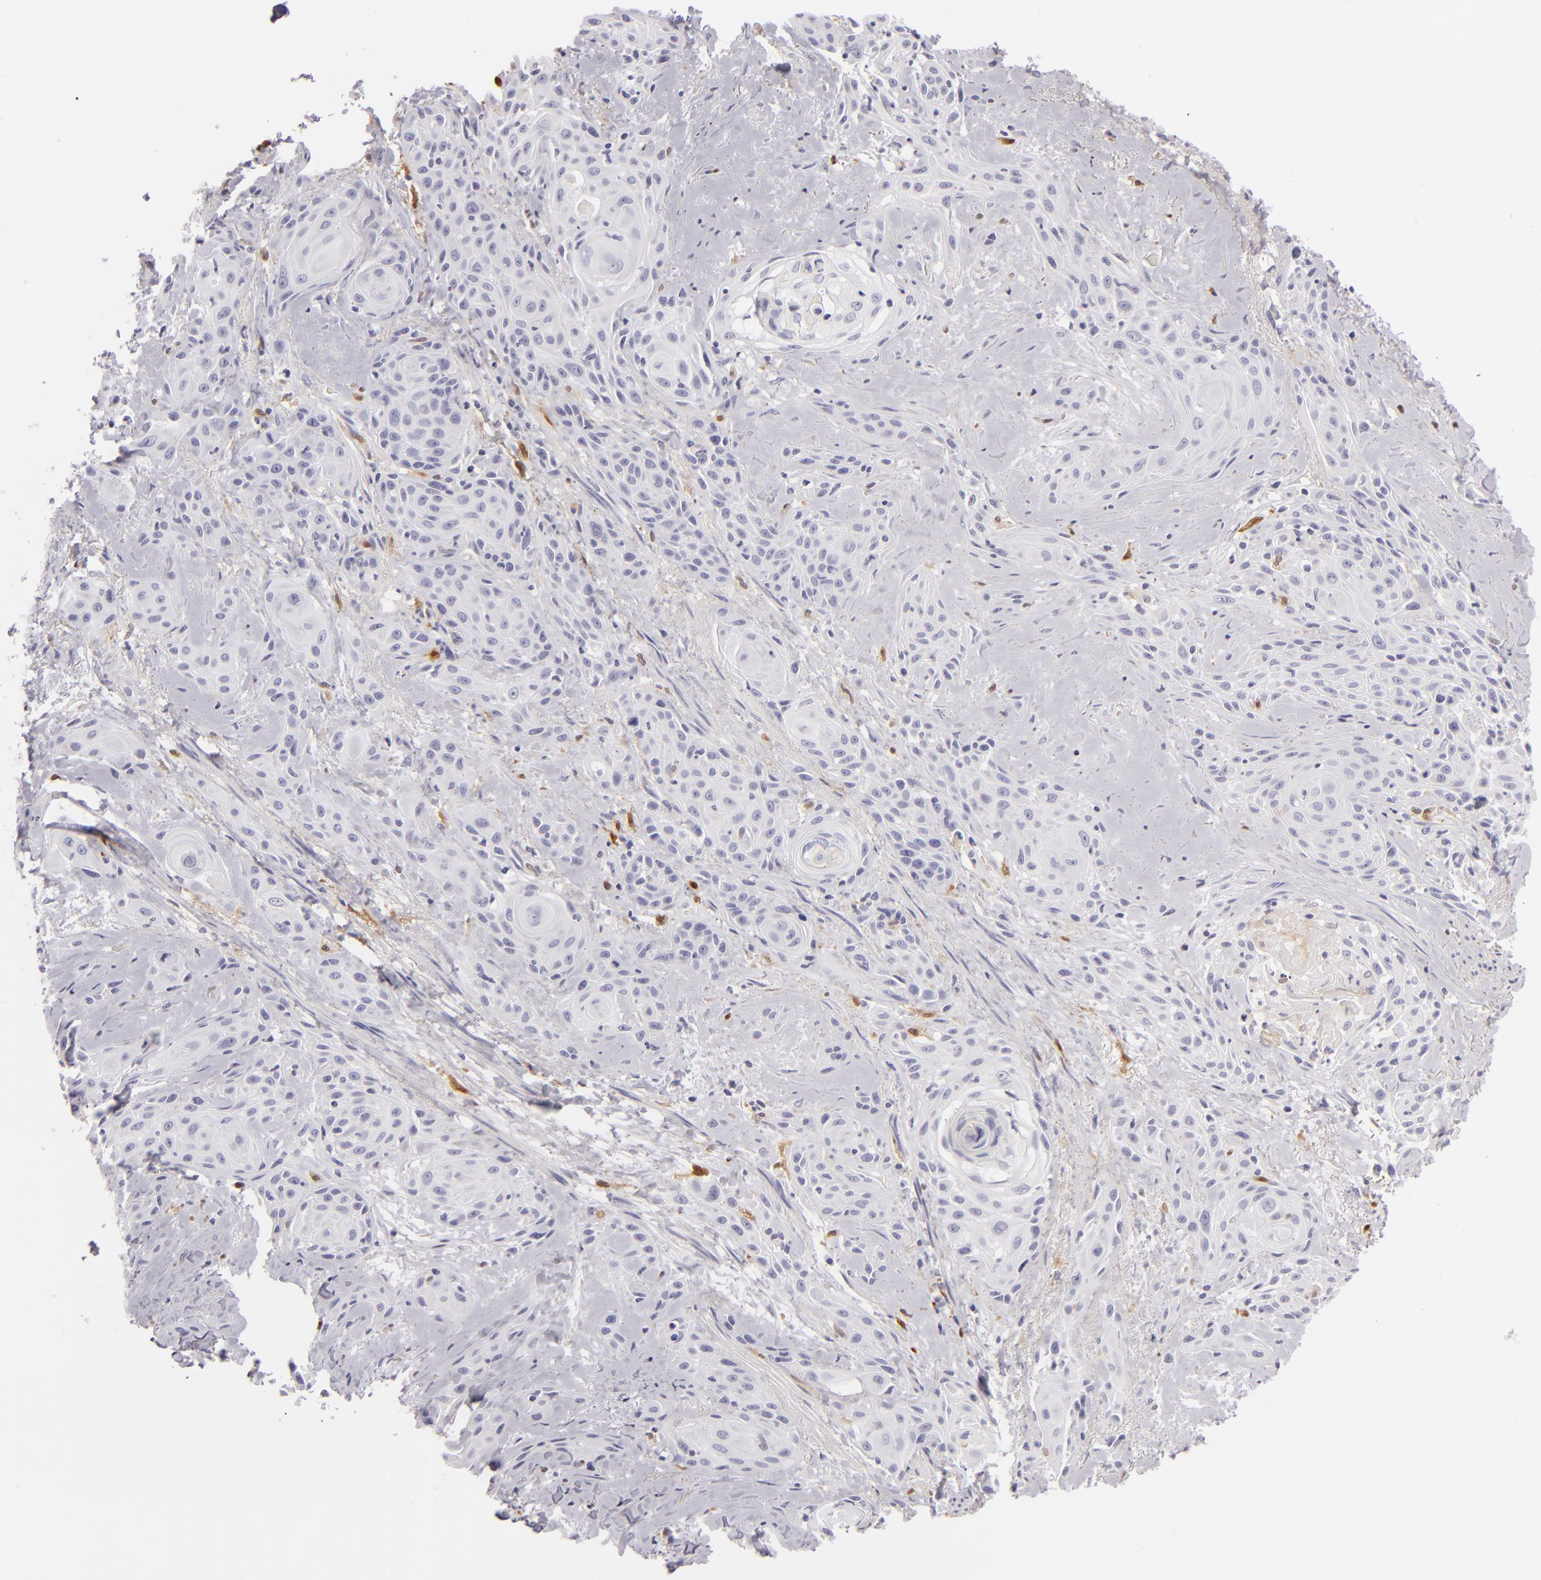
{"staining": {"intensity": "negative", "quantity": "none", "location": "none"}, "tissue": "skin cancer", "cell_type": "Tumor cells", "image_type": "cancer", "snomed": [{"axis": "morphology", "description": "Squamous cell carcinoma, NOS"}, {"axis": "topography", "description": "Skin"}, {"axis": "topography", "description": "Anal"}], "caption": "Skin squamous cell carcinoma stained for a protein using immunohistochemistry displays no expression tumor cells.", "gene": "F13A1", "patient": {"sex": "male", "age": 64}}